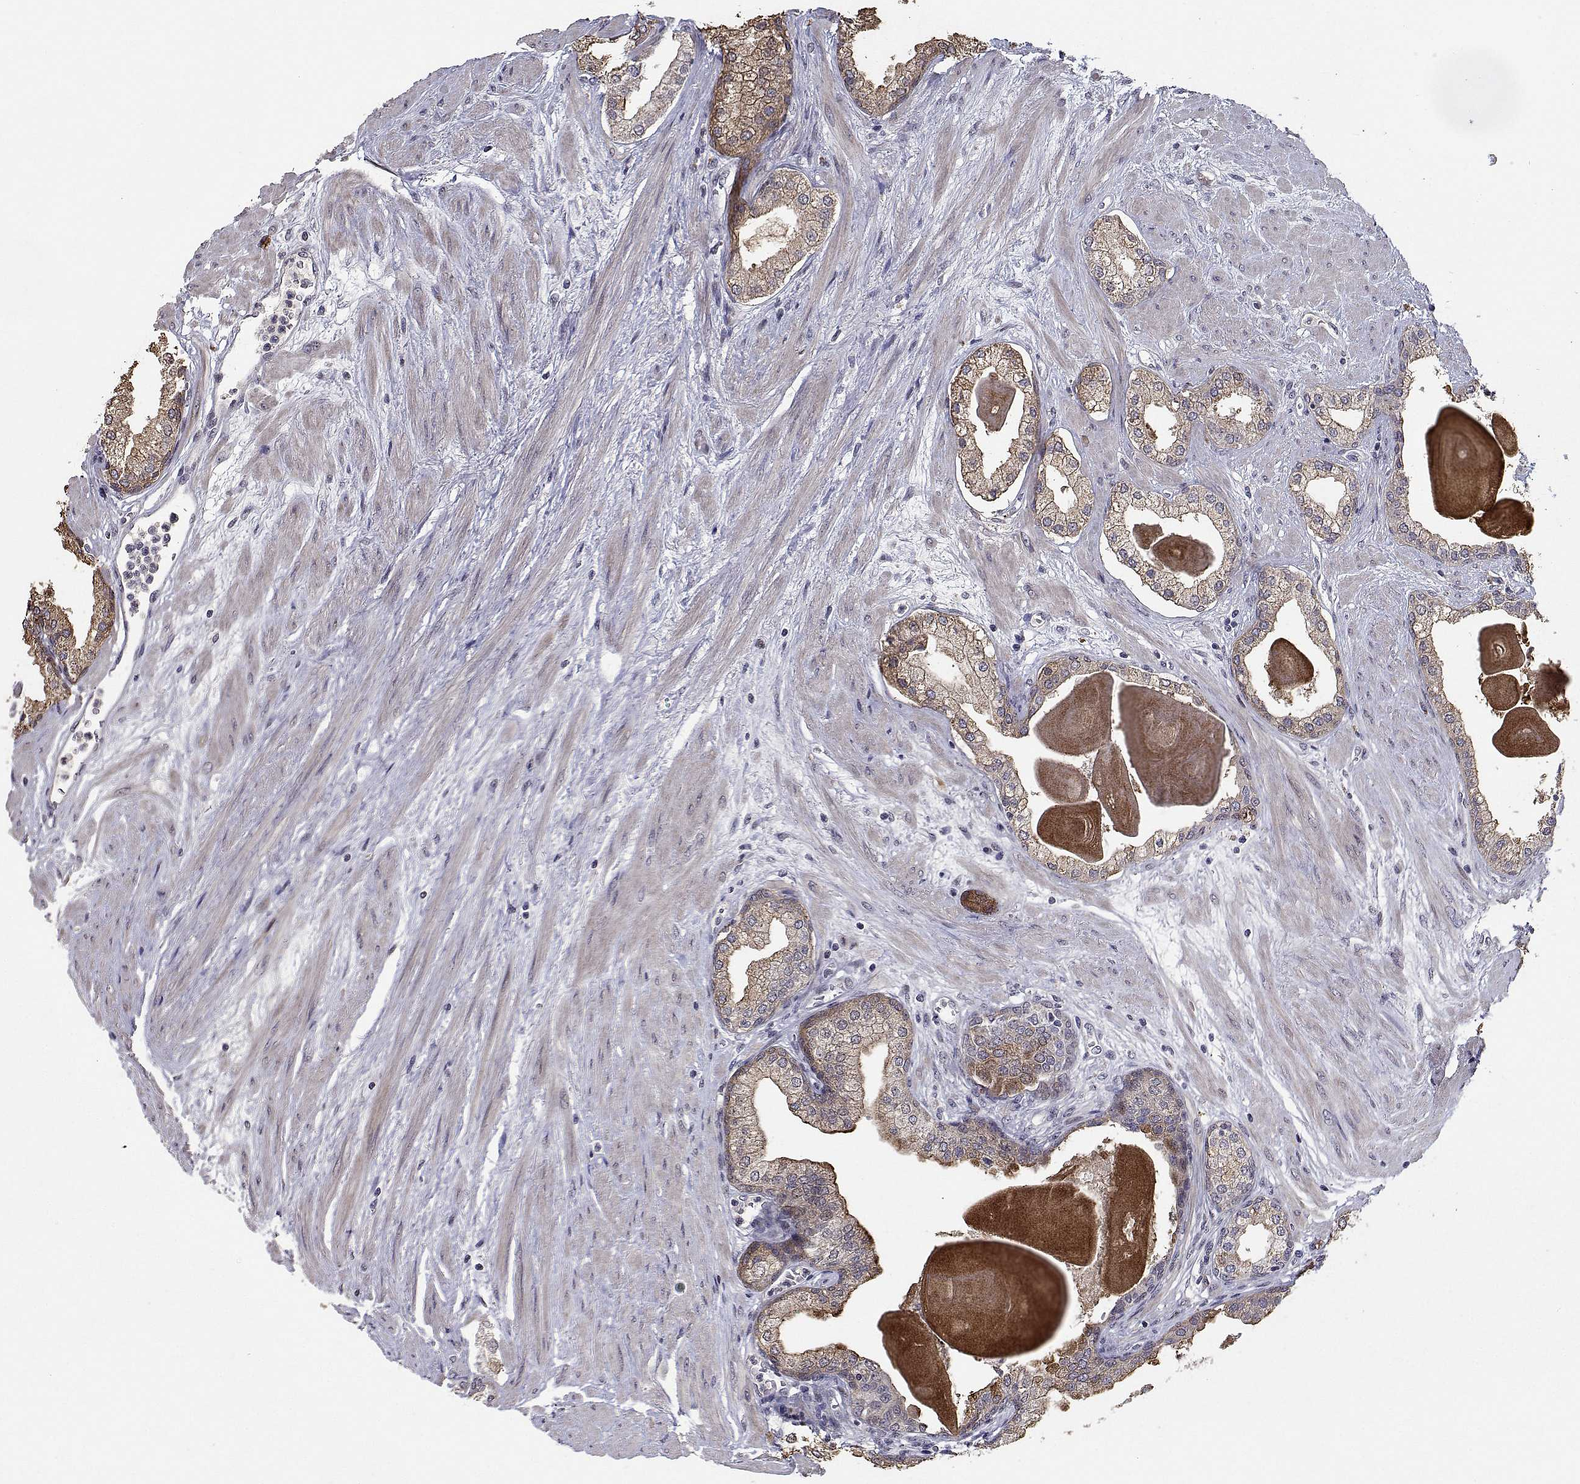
{"staining": {"intensity": "weak", "quantity": "25%-75%", "location": "cytoplasmic/membranous"}, "tissue": "prostate cancer", "cell_type": "Tumor cells", "image_type": "cancer", "snomed": [{"axis": "morphology", "description": "Adenocarcinoma, Low grade"}, {"axis": "topography", "description": "Prostate"}], "caption": "An IHC photomicrograph of neoplastic tissue is shown. Protein staining in brown labels weak cytoplasmic/membranous positivity in adenocarcinoma (low-grade) (prostate) within tumor cells.", "gene": "RBPJL", "patient": {"sex": "male", "age": 64}}